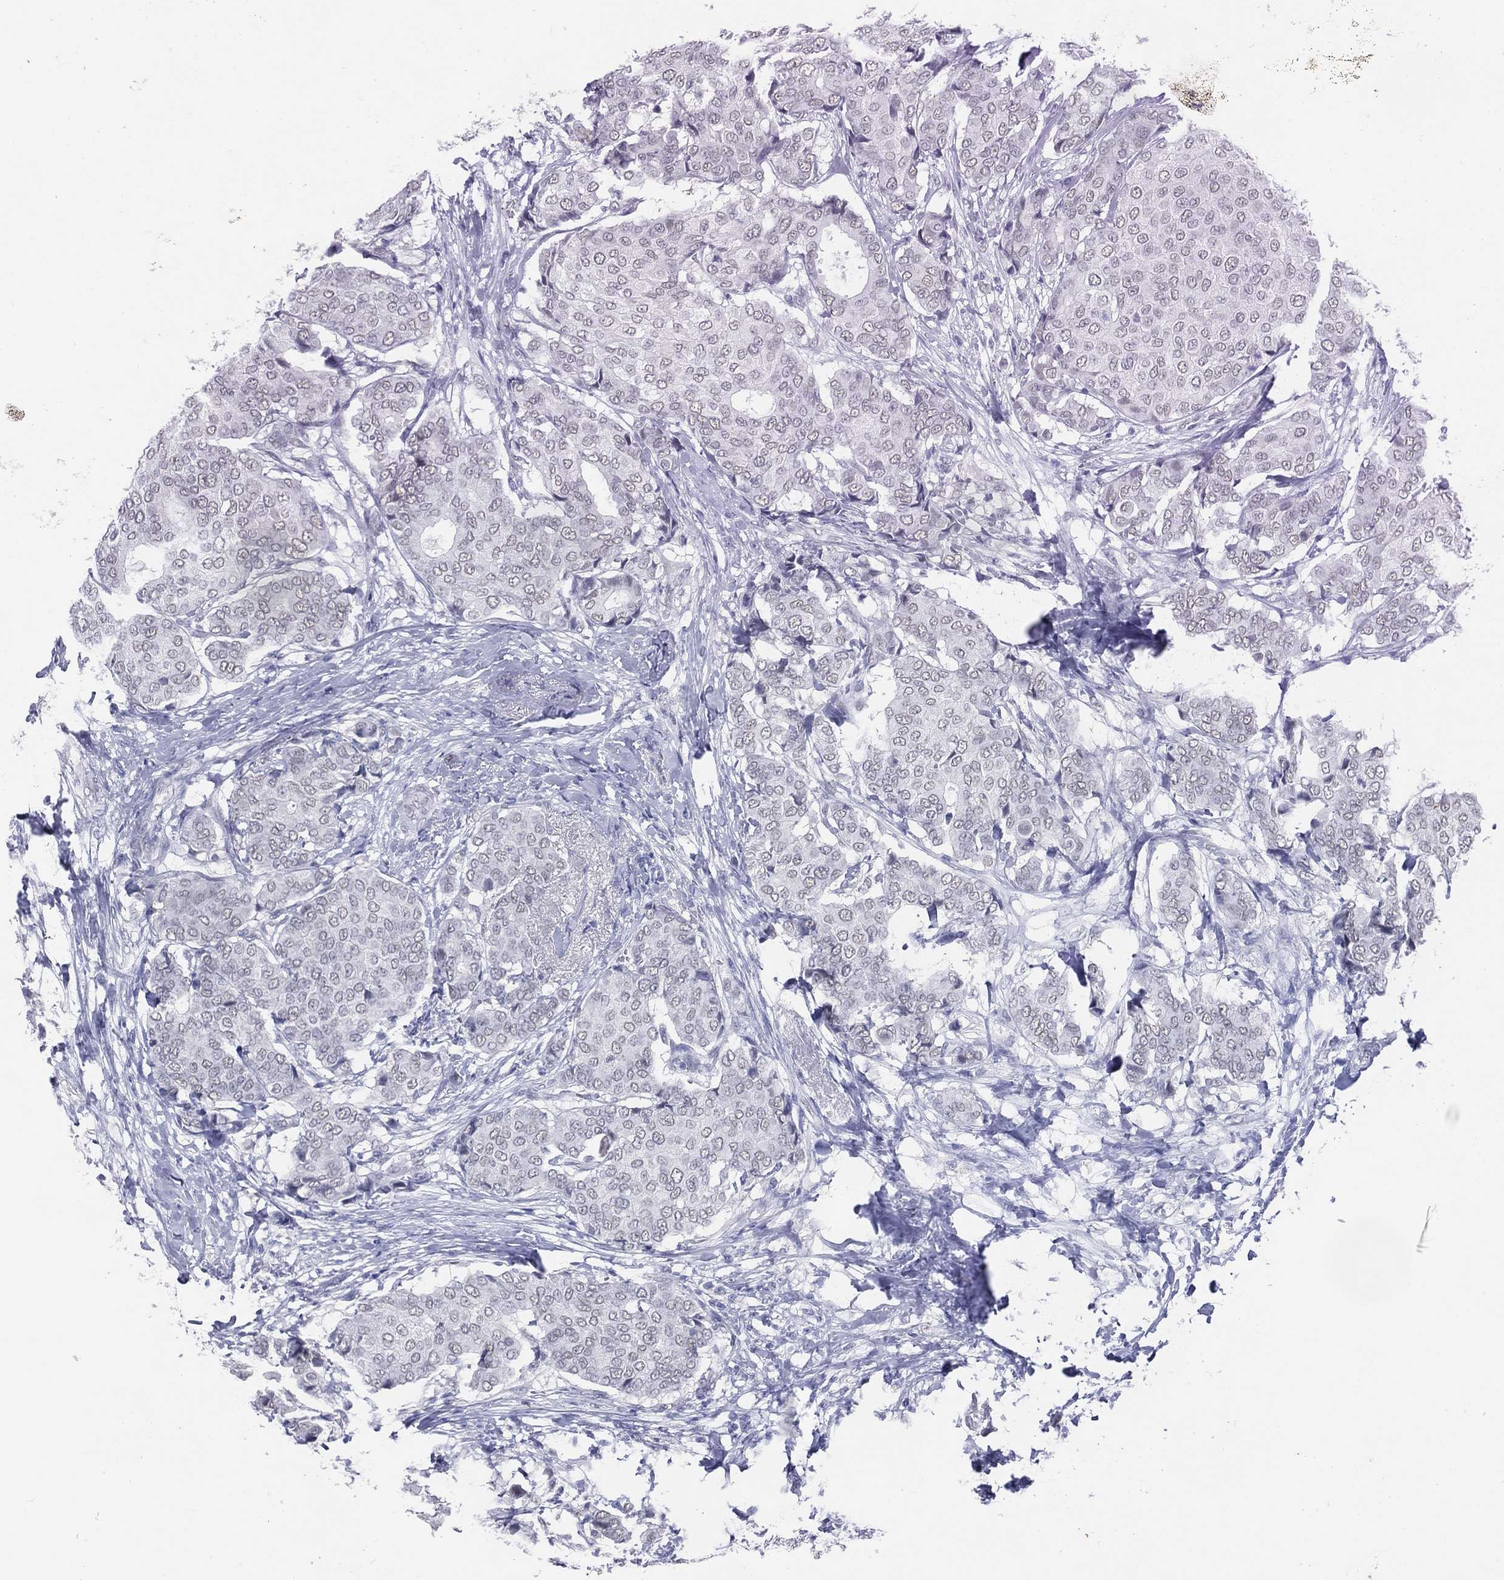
{"staining": {"intensity": "negative", "quantity": "none", "location": "none"}, "tissue": "breast cancer", "cell_type": "Tumor cells", "image_type": "cancer", "snomed": [{"axis": "morphology", "description": "Duct carcinoma"}, {"axis": "topography", "description": "Breast"}], "caption": "Breast cancer (invasive ductal carcinoma) was stained to show a protein in brown. There is no significant positivity in tumor cells.", "gene": "CFAP58", "patient": {"sex": "female", "age": 75}}